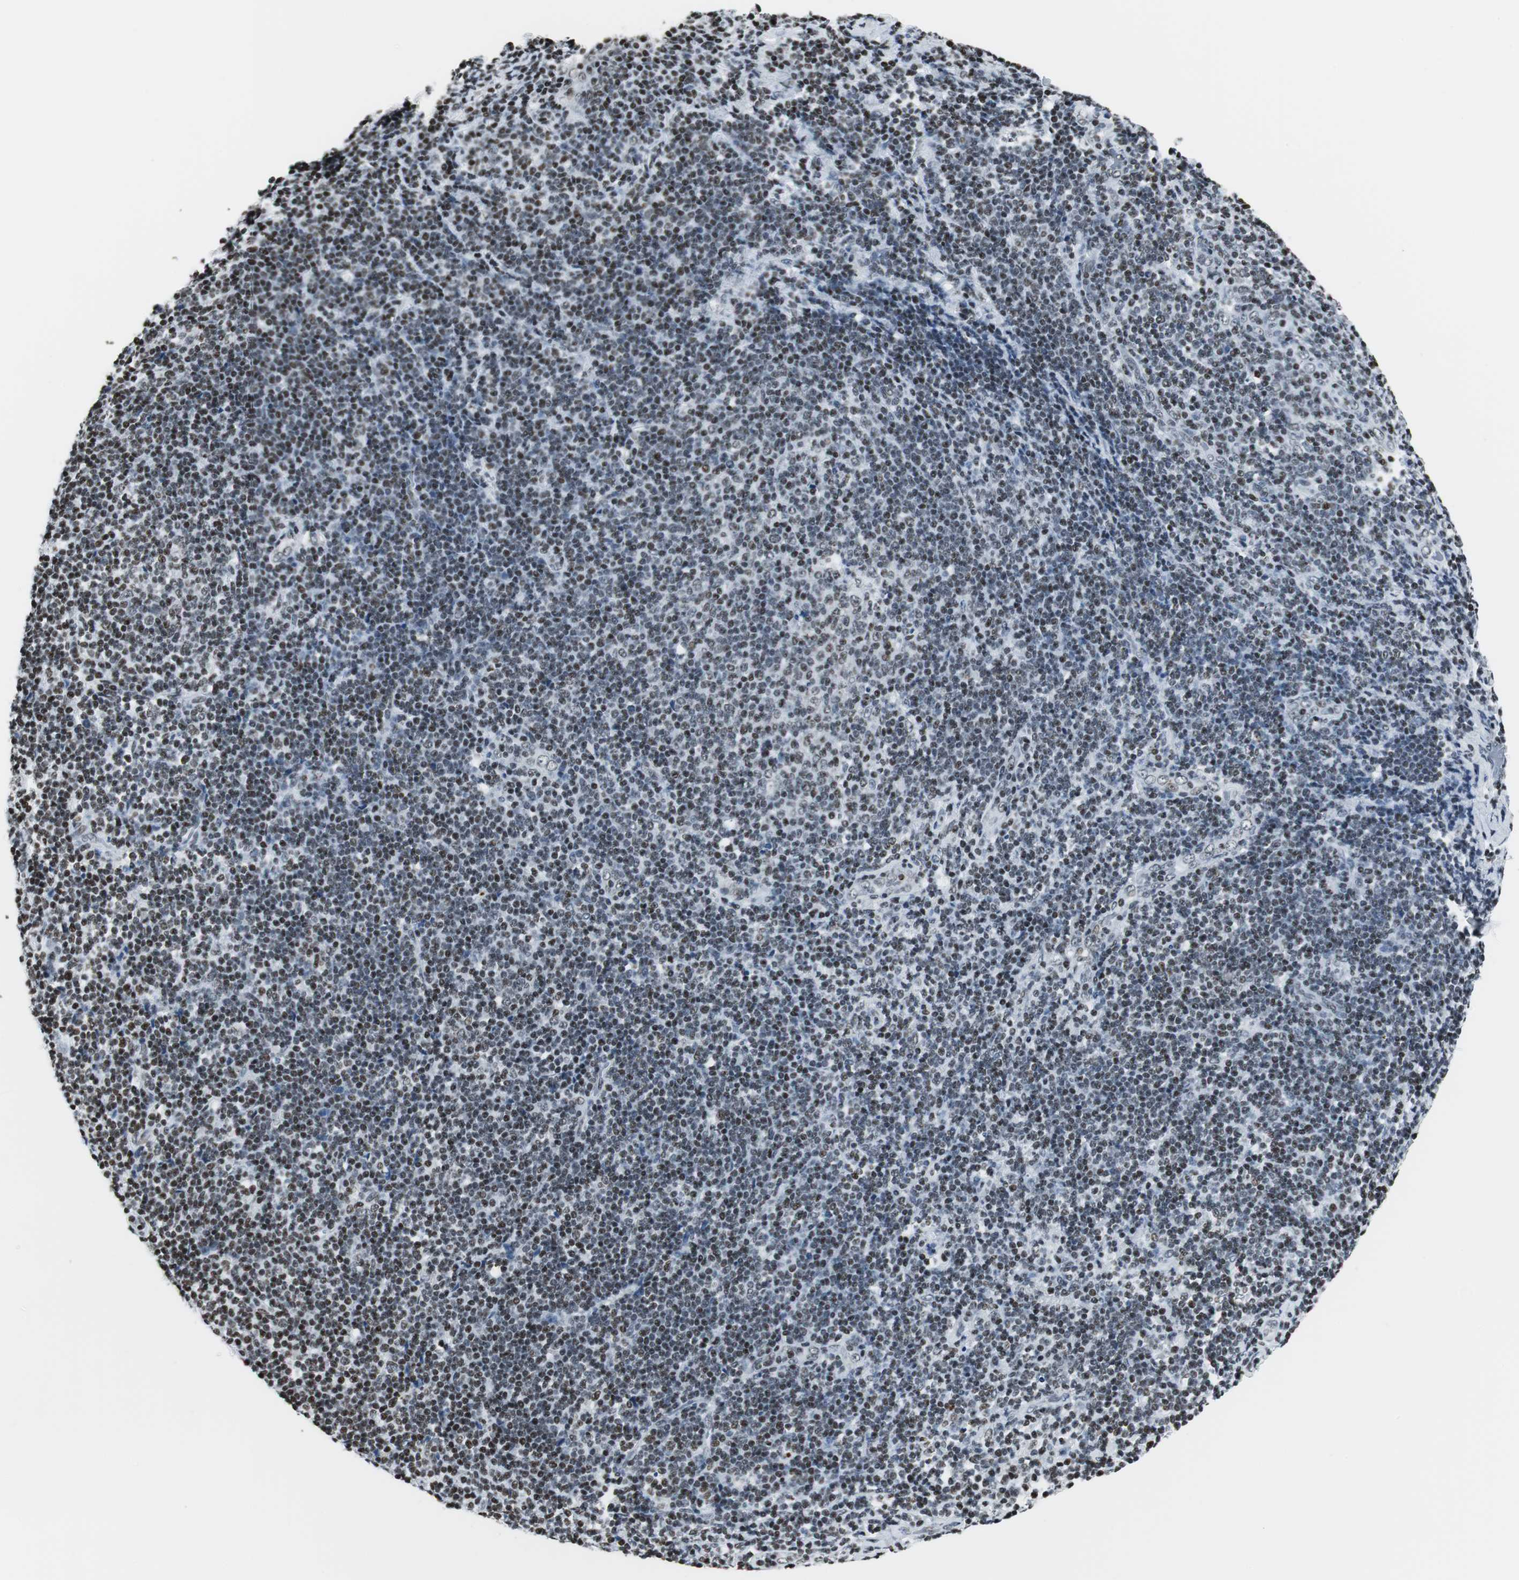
{"staining": {"intensity": "weak", "quantity": "25%-75%", "location": "nuclear"}, "tissue": "lymphoma", "cell_type": "Tumor cells", "image_type": "cancer", "snomed": [{"axis": "morphology", "description": "Malignant lymphoma, non-Hodgkin's type, Low grade"}, {"axis": "topography", "description": "Lymph node"}], "caption": "The micrograph displays a brown stain indicating the presence of a protein in the nuclear of tumor cells in lymphoma. The protein is shown in brown color, while the nuclei are stained blue.", "gene": "RBBP4", "patient": {"sex": "male", "age": 70}}